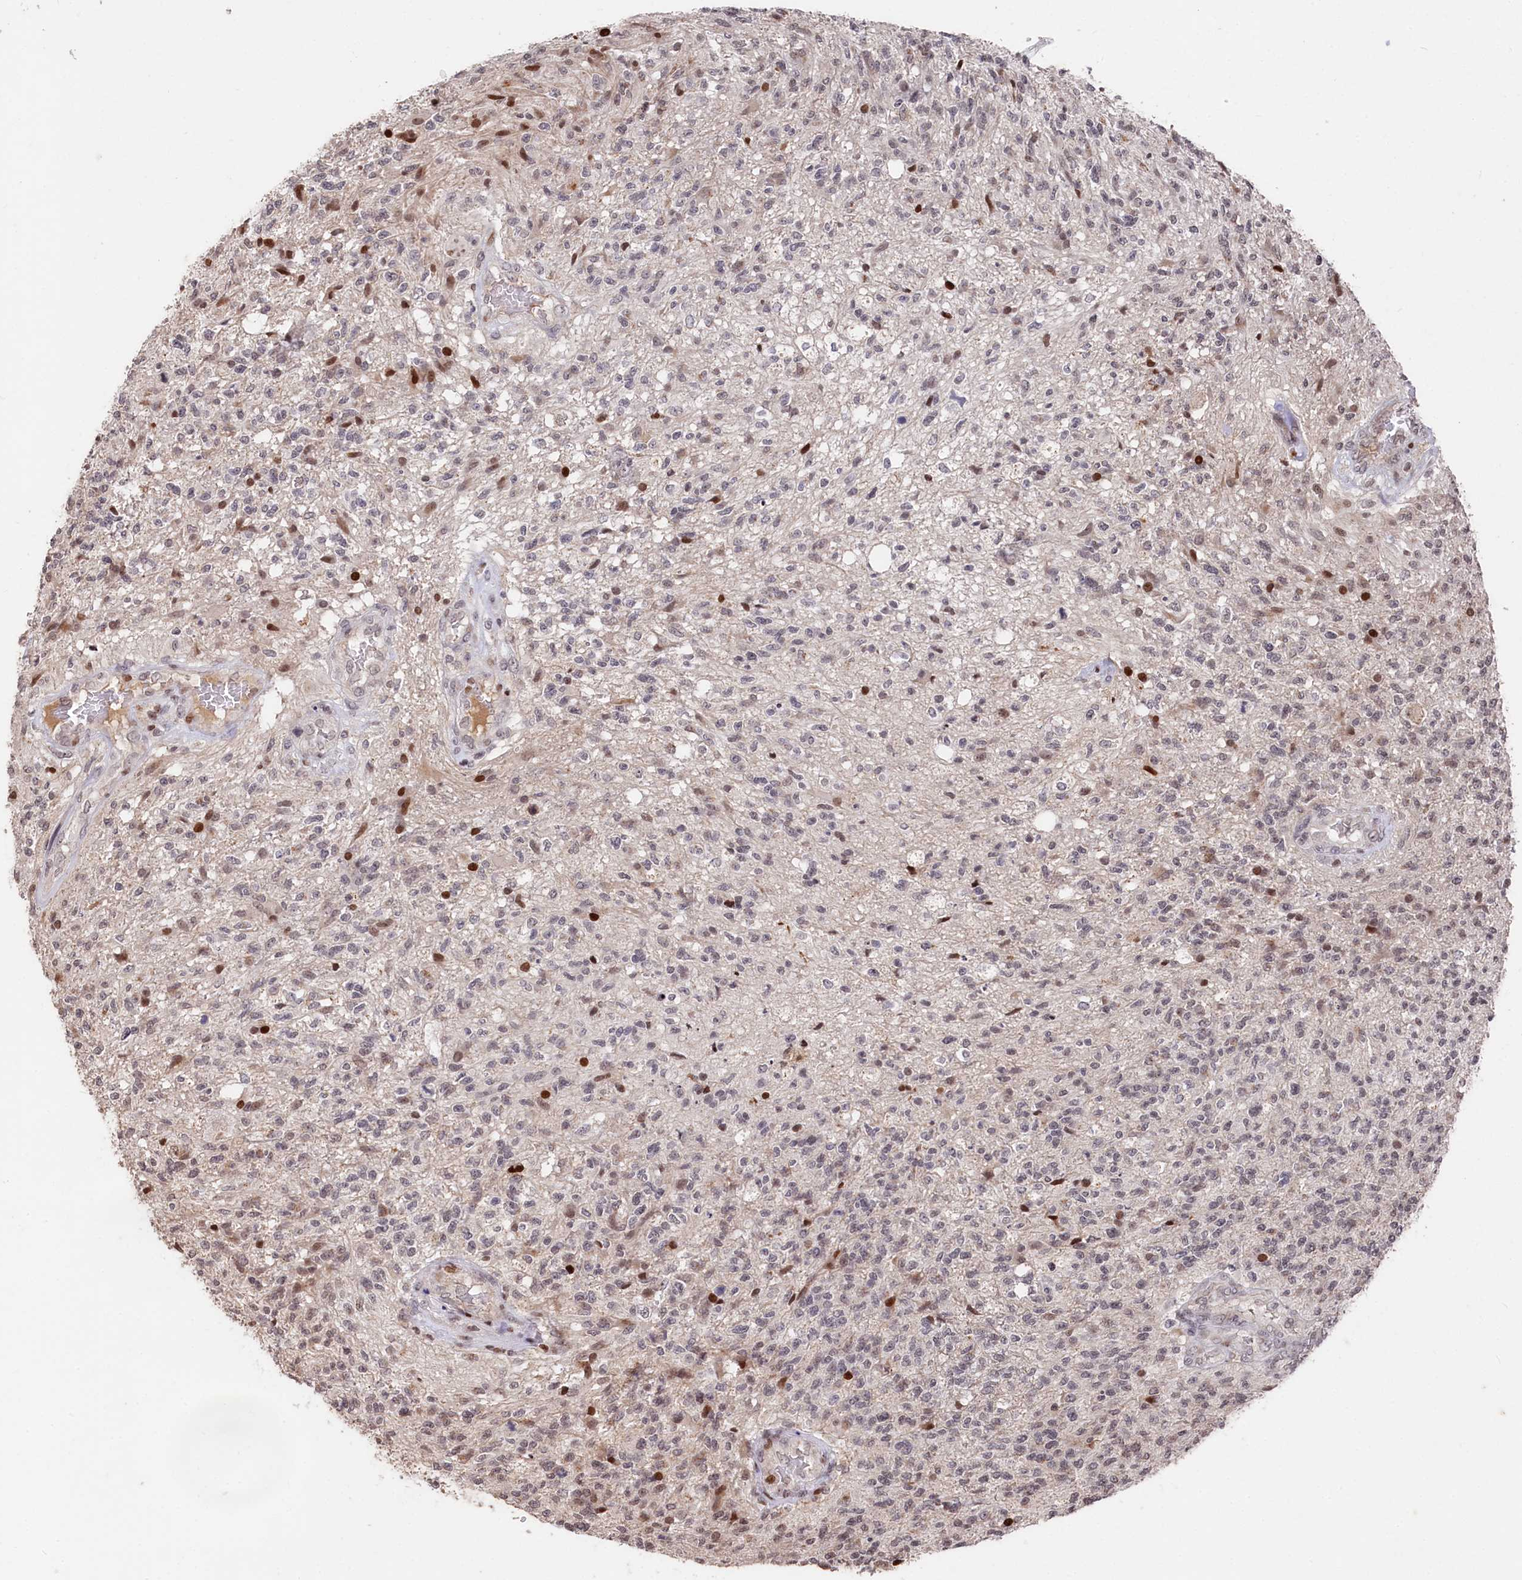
{"staining": {"intensity": "moderate", "quantity": "<25%", "location": "nuclear"}, "tissue": "glioma", "cell_type": "Tumor cells", "image_type": "cancer", "snomed": [{"axis": "morphology", "description": "Glioma, malignant, High grade"}, {"axis": "topography", "description": "Brain"}], "caption": "A brown stain highlights moderate nuclear expression of a protein in high-grade glioma (malignant) tumor cells.", "gene": "MCF2L2", "patient": {"sex": "male", "age": 56}}